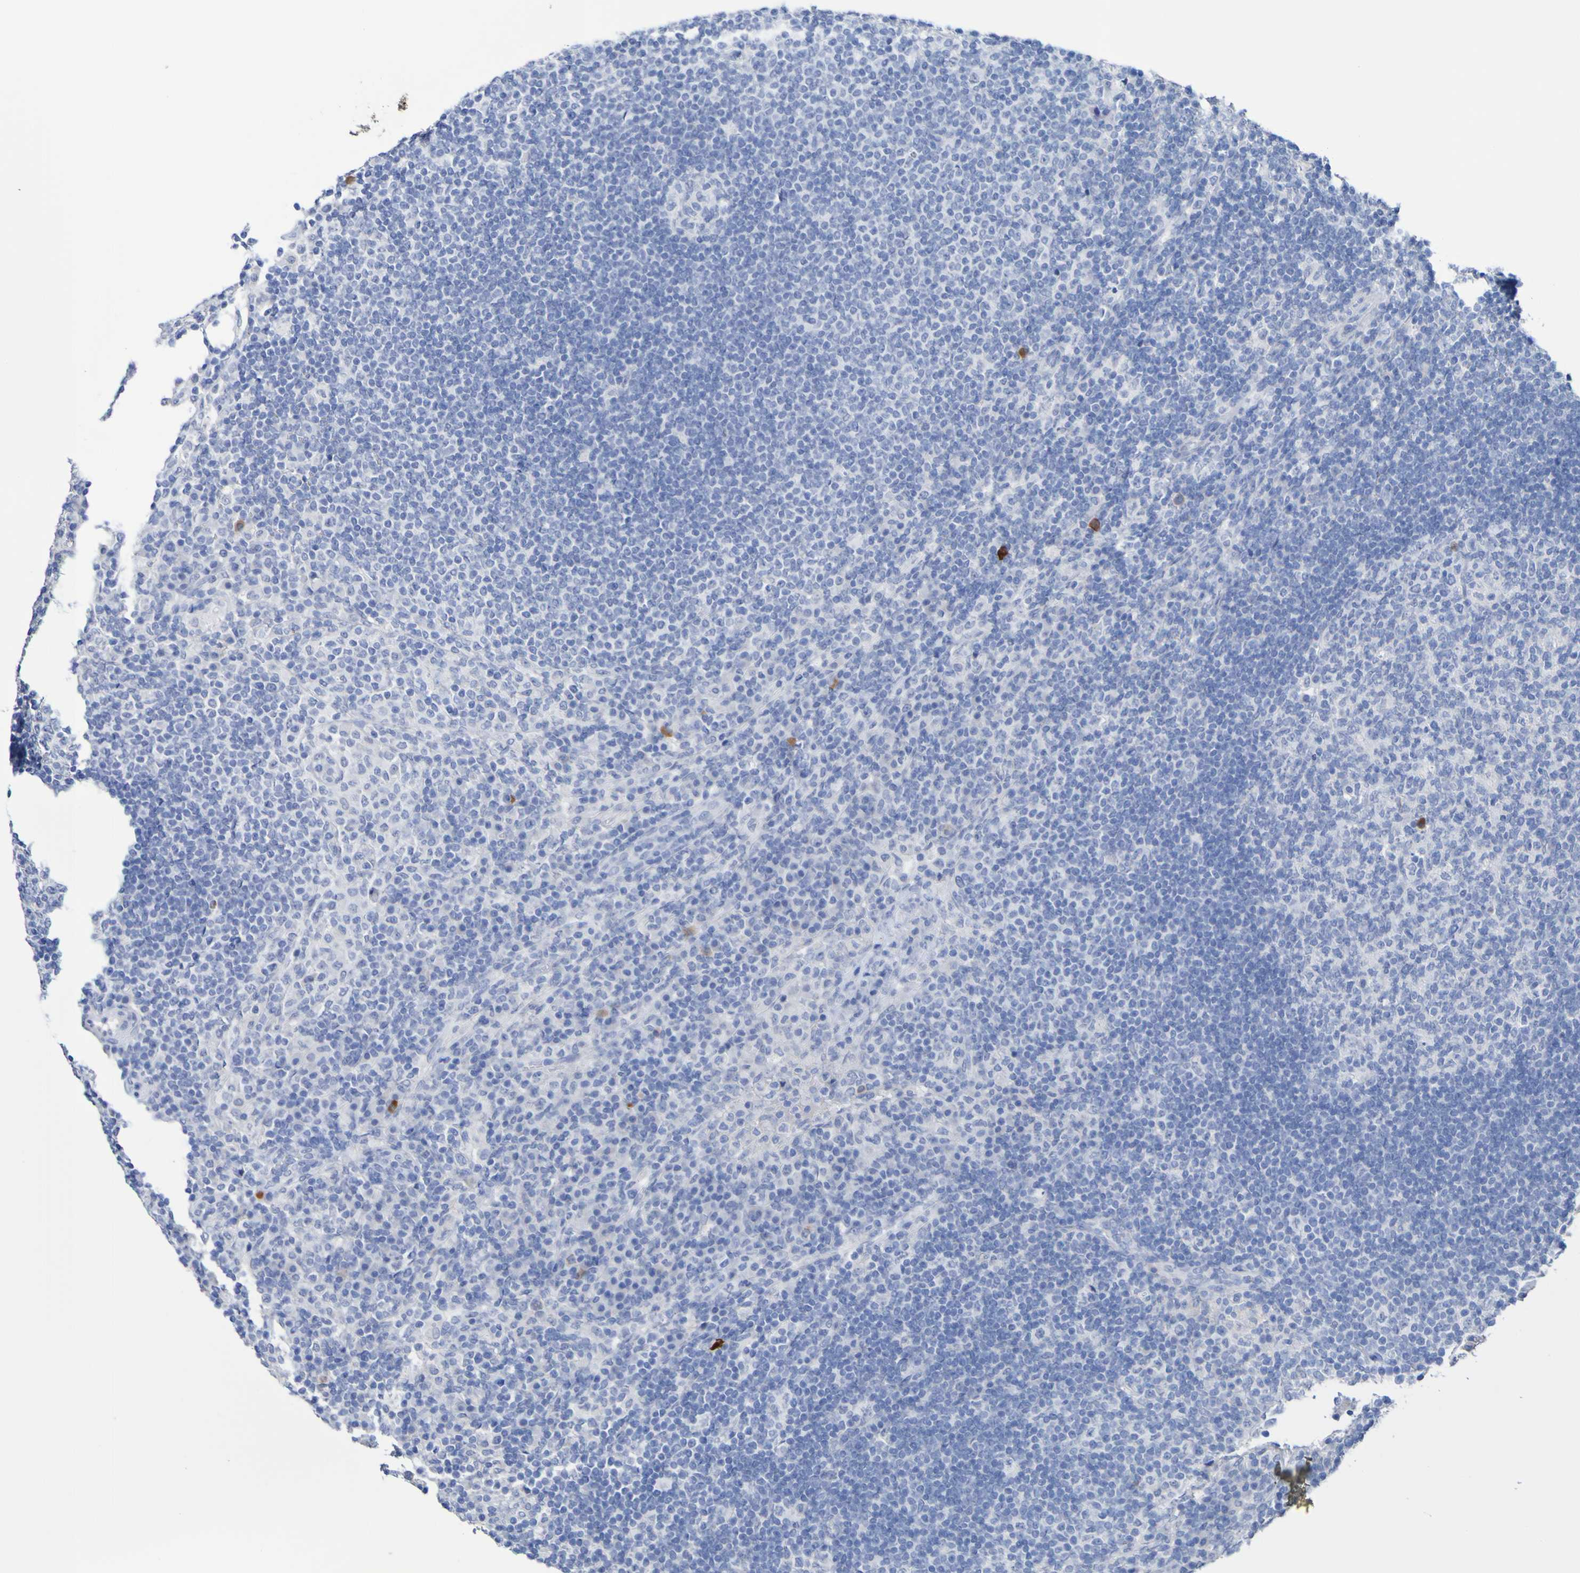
{"staining": {"intensity": "negative", "quantity": "none", "location": "none"}, "tissue": "lymph node", "cell_type": "Germinal center cells", "image_type": "normal", "snomed": [{"axis": "morphology", "description": "Normal tissue, NOS"}, {"axis": "topography", "description": "Lymph node"}], "caption": "This is an immunohistochemistry (IHC) image of normal human lymph node. There is no positivity in germinal center cells.", "gene": "SGCB", "patient": {"sex": "female", "age": 53}}